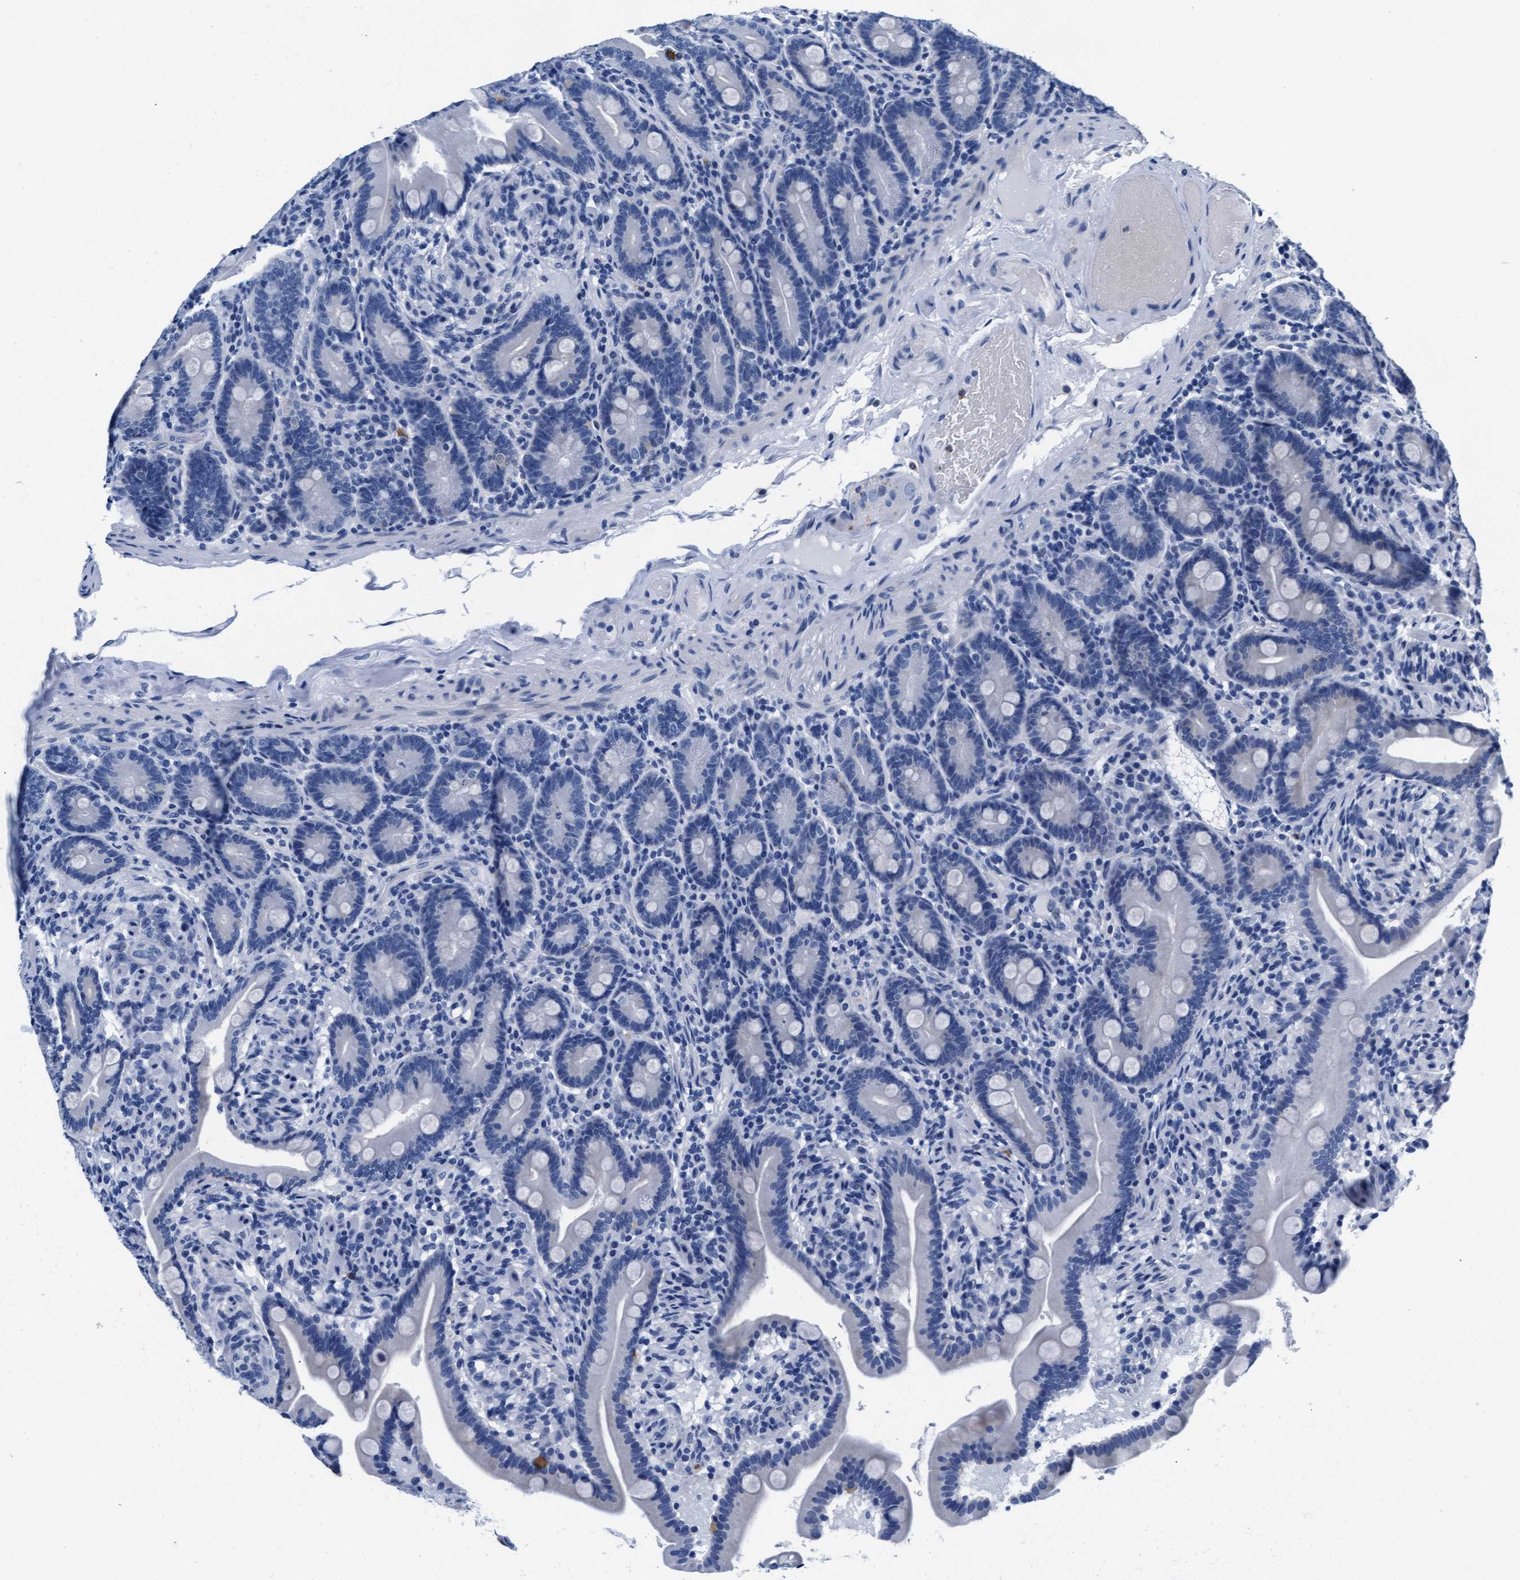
{"staining": {"intensity": "negative", "quantity": "none", "location": "none"}, "tissue": "duodenum", "cell_type": "Glandular cells", "image_type": "normal", "snomed": [{"axis": "morphology", "description": "Normal tissue, NOS"}, {"axis": "topography", "description": "Duodenum"}], "caption": "IHC photomicrograph of benign duodenum: duodenum stained with DAB reveals no significant protein expression in glandular cells. (DAB immunohistochemistry visualized using brightfield microscopy, high magnification).", "gene": "MMP8", "patient": {"sex": "male", "age": 54}}